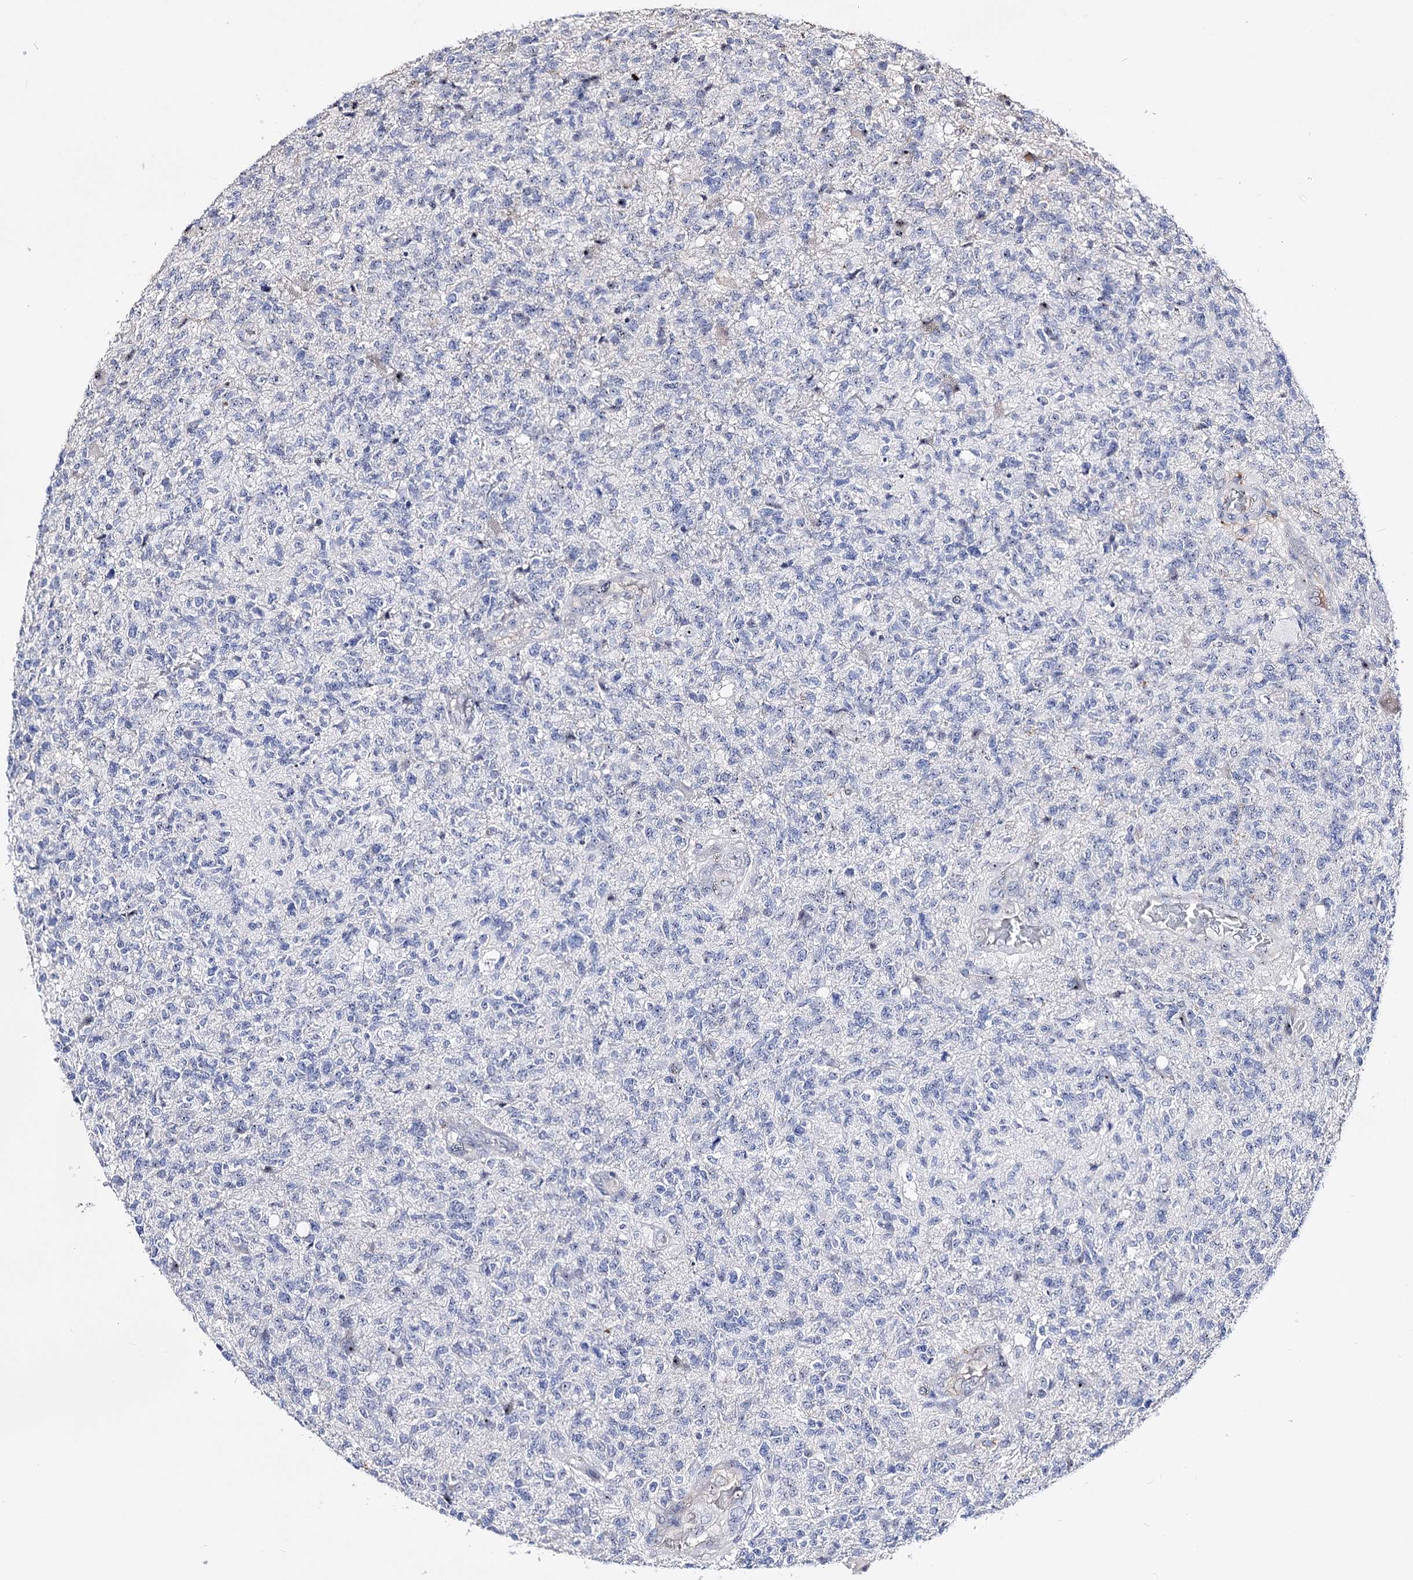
{"staining": {"intensity": "negative", "quantity": "none", "location": "none"}, "tissue": "glioma", "cell_type": "Tumor cells", "image_type": "cancer", "snomed": [{"axis": "morphology", "description": "Glioma, malignant, High grade"}, {"axis": "topography", "description": "Brain"}], "caption": "The immunohistochemistry photomicrograph has no significant staining in tumor cells of glioma tissue.", "gene": "PCGF5", "patient": {"sex": "male", "age": 56}}